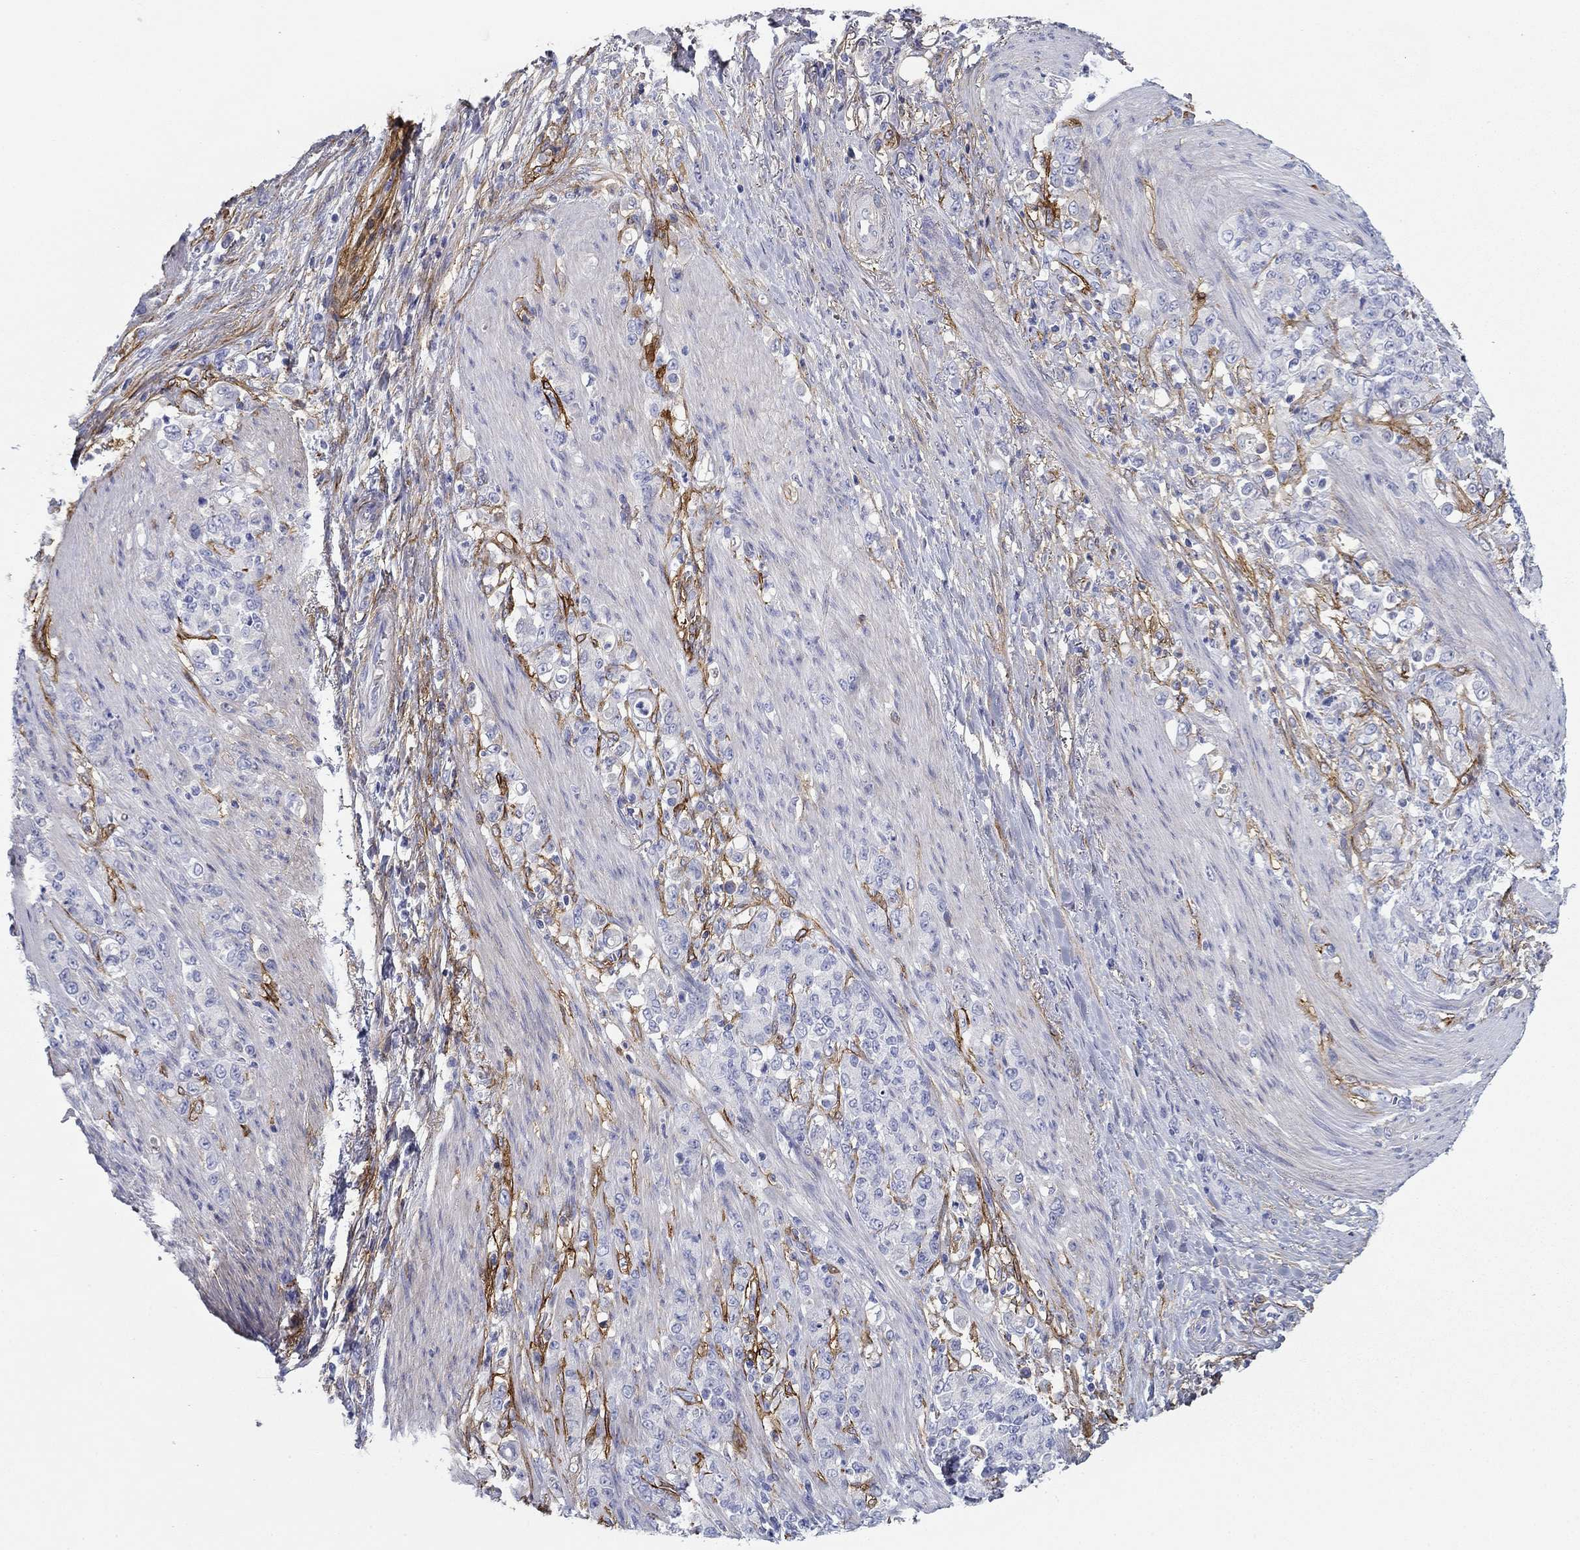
{"staining": {"intensity": "negative", "quantity": "none", "location": "none"}, "tissue": "stomach cancer", "cell_type": "Tumor cells", "image_type": "cancer", "snomed": [{"axis": "morphology", "description": "Adenocarcinoma, NOS"}, {"axis": "topography", "description": "Stomach"}], "caption": "This micrograph is of stomach cancer stained with IHC to label a protein in brown with the nuclei are counter-stained blue. There is no staining in tumor cells.", "gene": "GPC1", "patient": {"sex": "female", "age": 79}}